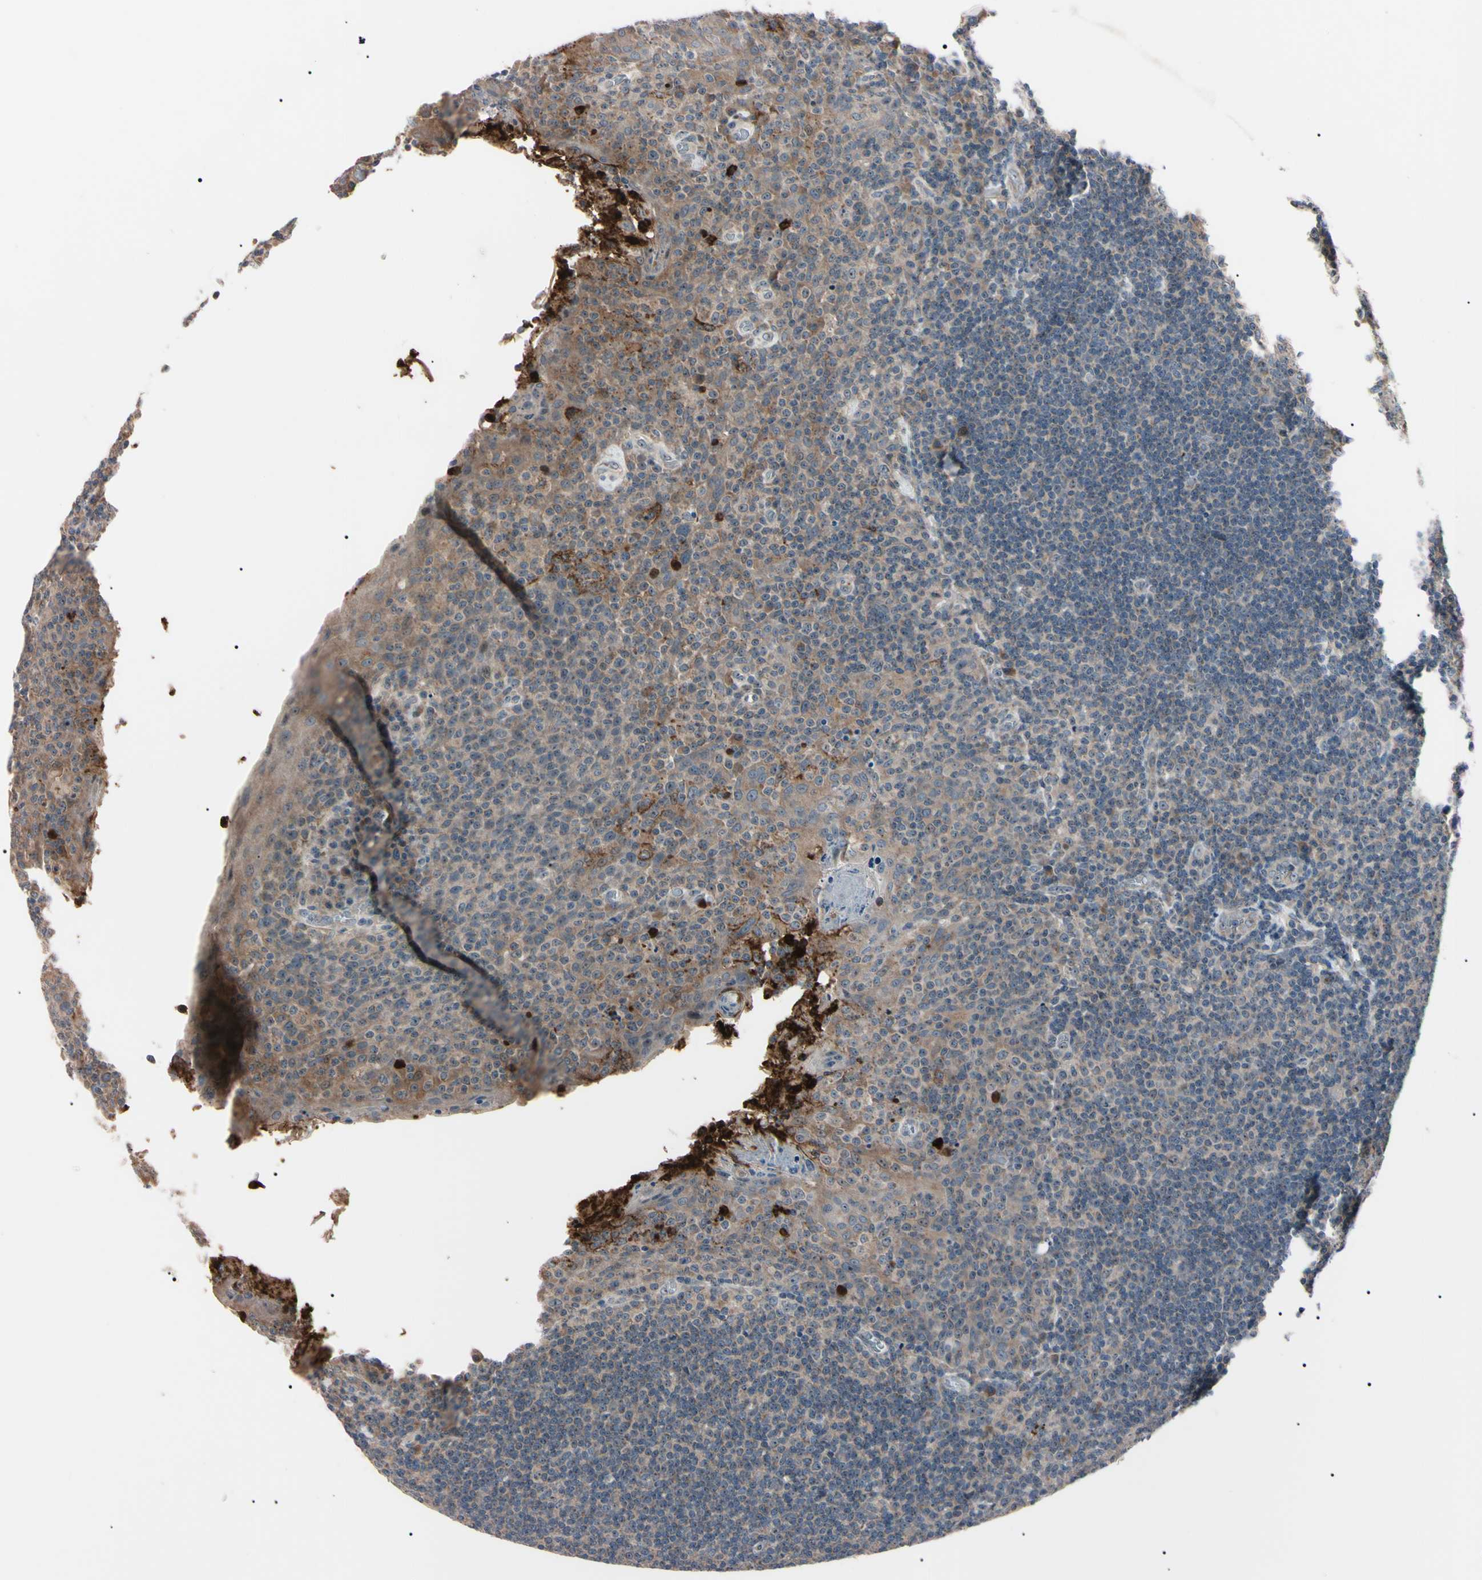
{"staining": {"intensity": "weak", "quantity": "25%-75%", "location": "cytoplasmic/membranous"}, "tissue": "tonsil", "cell_type": "Germinal center cells", "image_type": "normal", "snomed": [{"axis": "morphology", "description": "Normal tissue, NOS"}, {"axis": "topography", "description": "Tonsil"}], "caption": "Benign tonsil was stained to show a protein in brown. There is low levels of weak cytoplasmic/membranous expression in about 25%-75% of germinal center cells.", "gene": "TRAF5", "patient": {"sex": "male", "age": 17}}